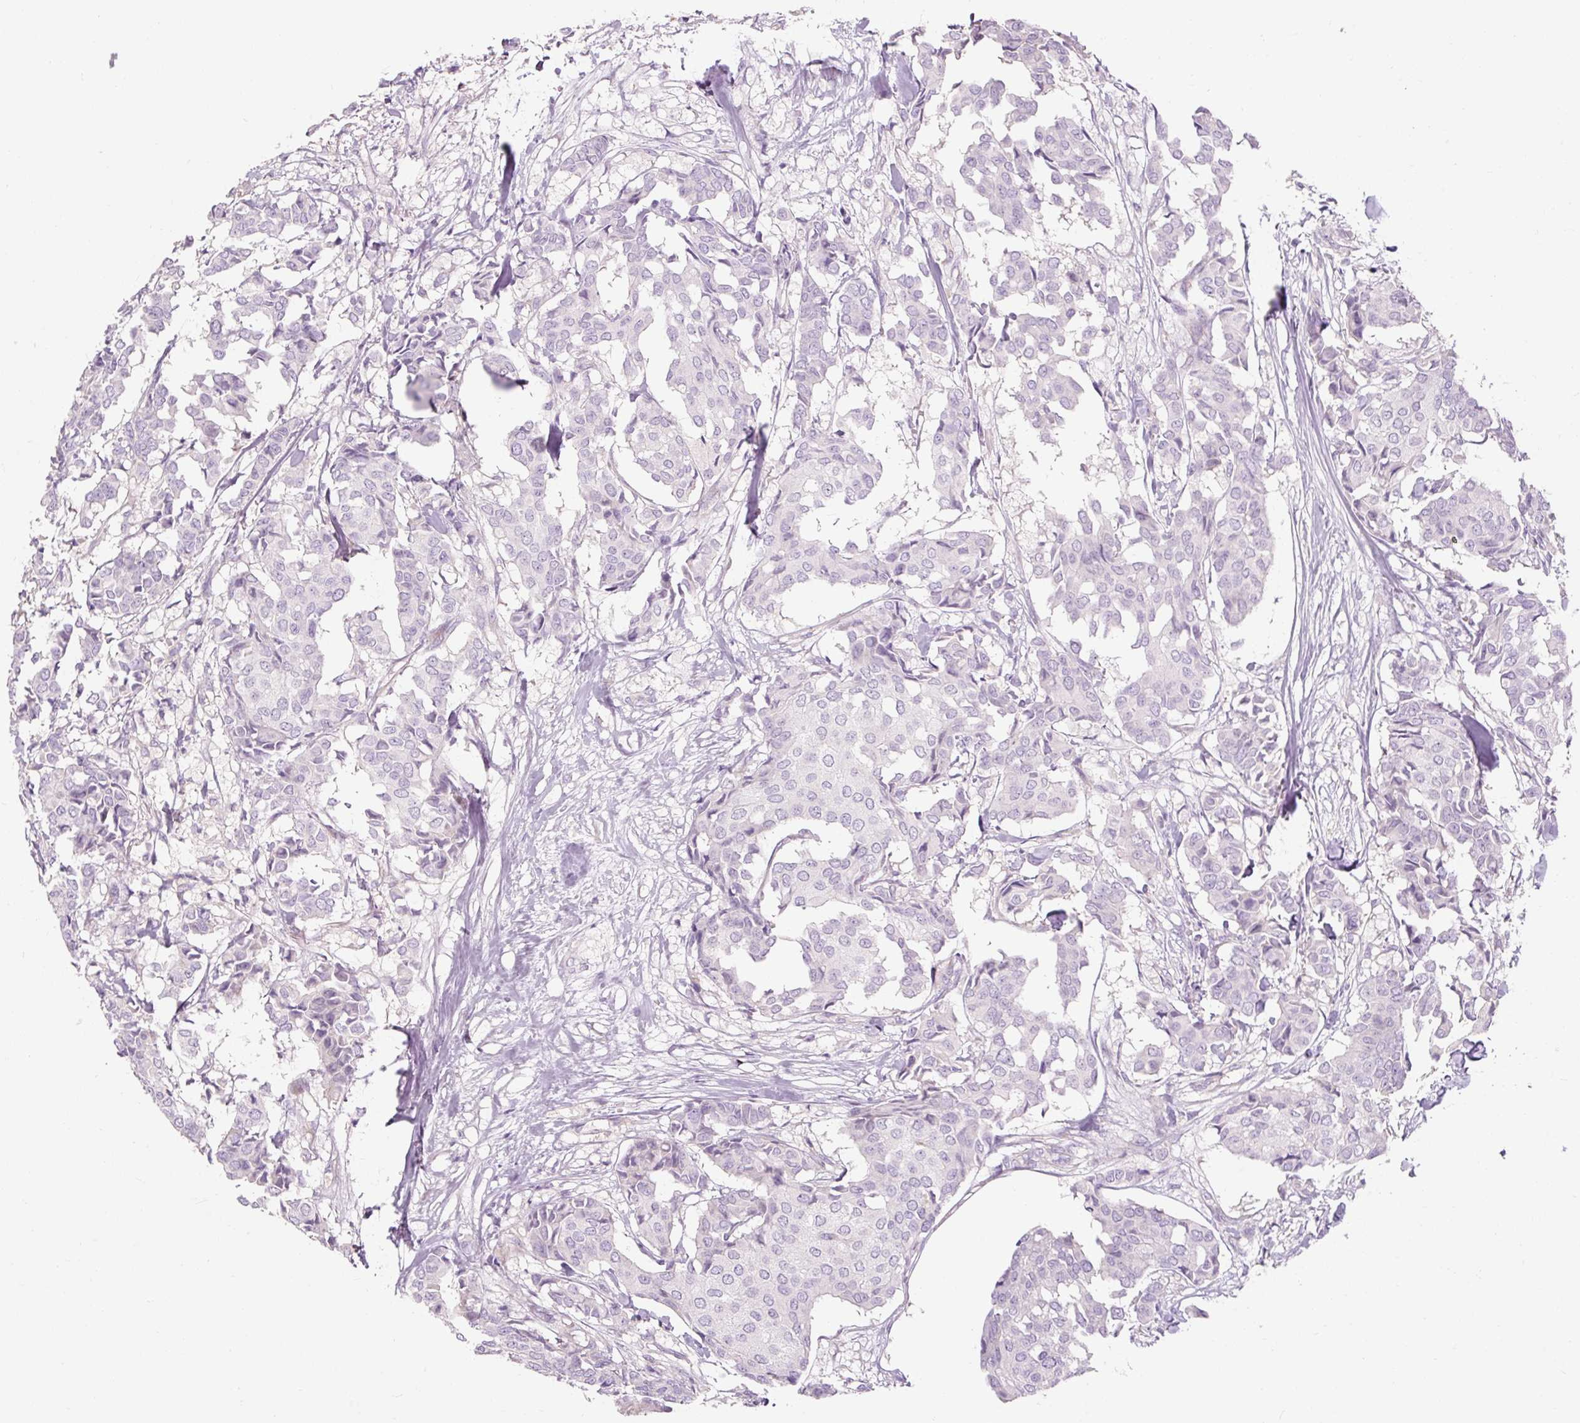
{"staining": {"intensity": "negative", "quantity": "none", "location": "none"}, "tissue": "breast cancer", "cell_type": "Tumor cells", "image_type": "cancer", "snomed": [{"axis": "morphology", "description": "Duct carcinoma"}, {"axis": "topography", "description": "Breast"}], "caption": "High power microscopy micrograph of an immunohistochemistry (IHC) micrograph of breast cancer (infiltrating ductal carcinoma), revealing no significant positivity in tumor cells.", "gene": "TIGD2", "patient": {"sex": "female", "age": 75}}